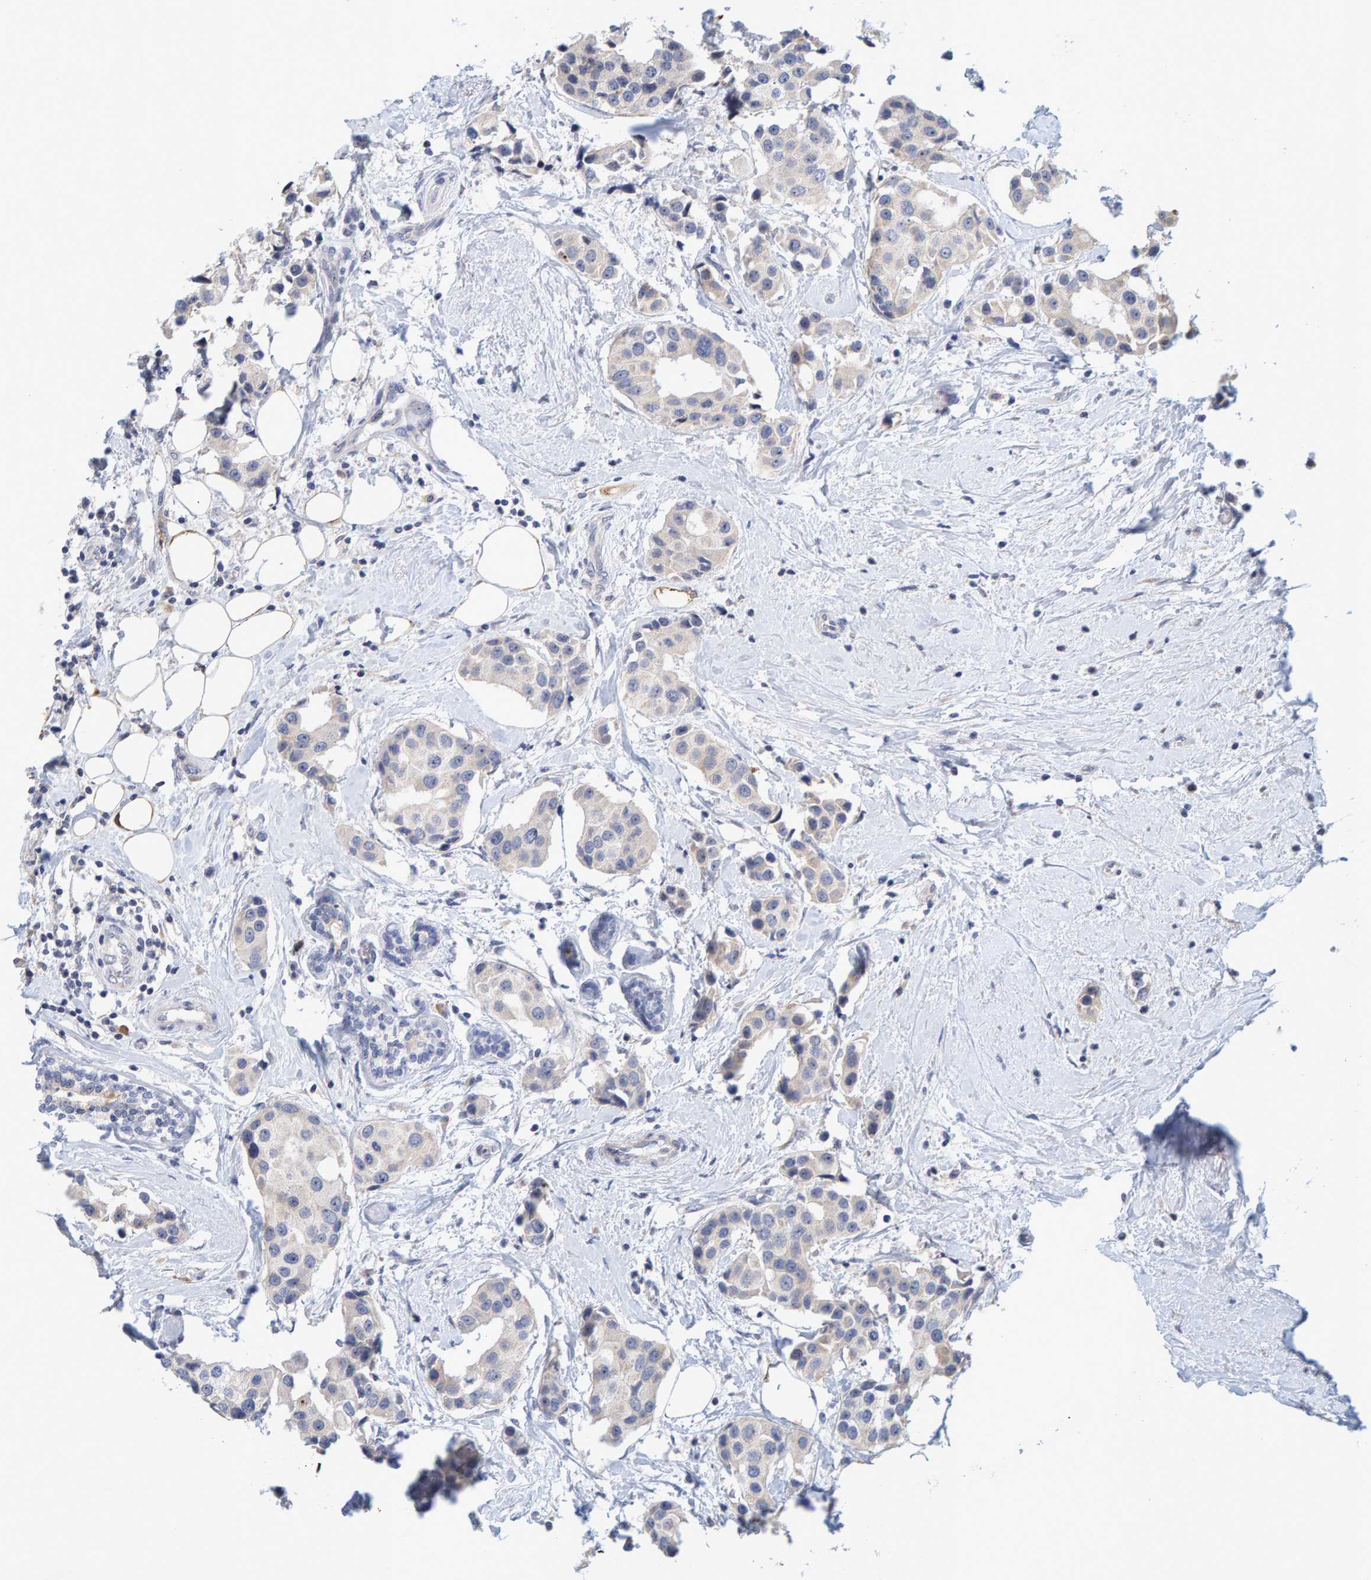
{"staining": {"intensity": "weak", "quantity": "<25%", "location": "cytoplasmic/membranous"}, "tissue": "breast cancer", "cell_type": "Tumor cells", "image_type": "cancer", "snomed": [{"axis": "morphology", "description": "Normal tissue, NOS"}, {"axis": "morphology", "description": "Duct carcinoma"}, {"axis": "topography", "description": "Breast"}], "caption": "Intraductal carcinoma (breast) was stained to show a protein in brown. There is no significant expression in tumor cells. The staining is performed using DAB brown chromogen with nuclei counter-stained in using hematoxylin.", "gene": "ZNF77", "patient": {"sex": "female", "age": 39}}